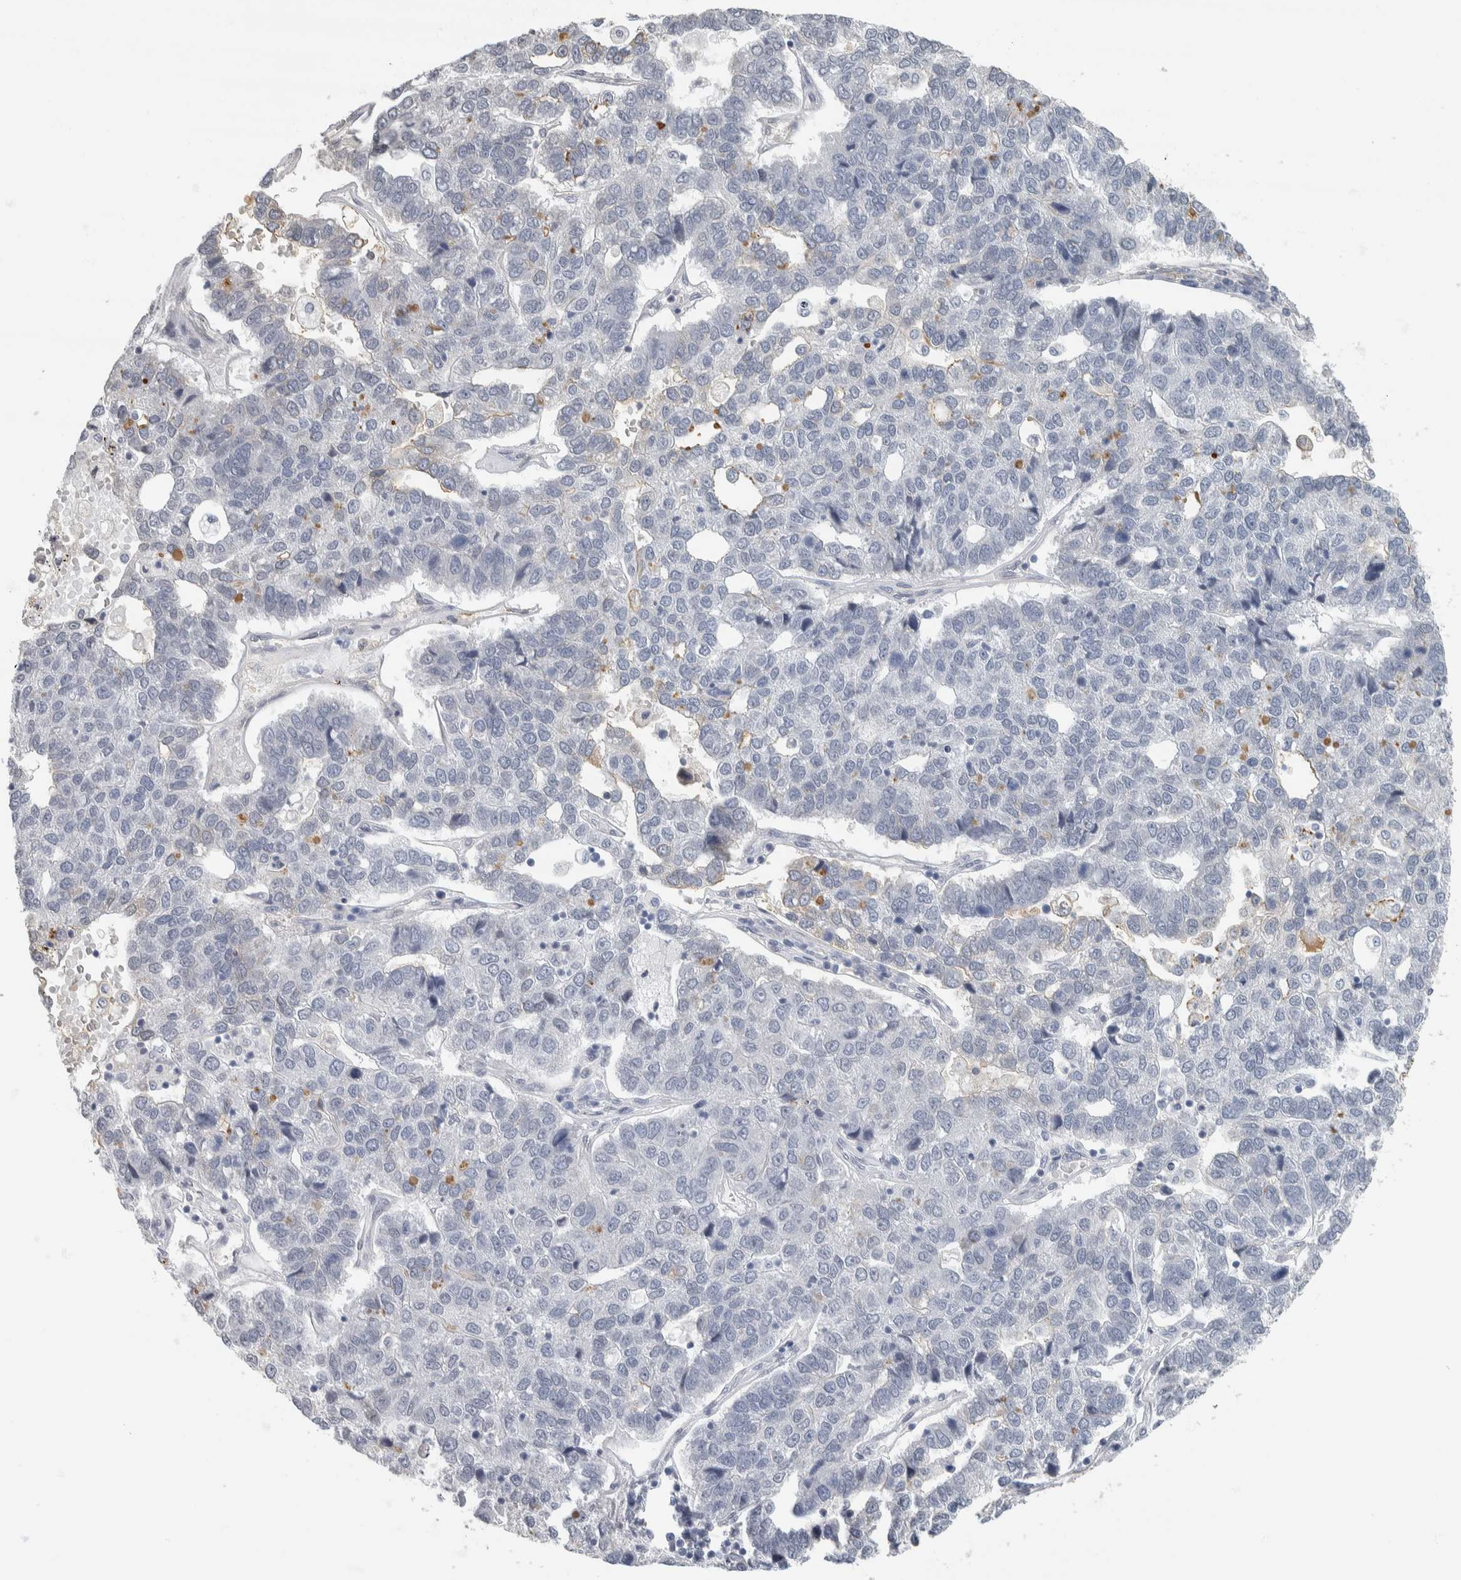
{"staining": {"intensity": "negative", "quantity": "none", "location": "none"}, "tissue": "pancreatic cancer", "cell_type": "Tumor cells", "image_type": "cancer", "snomed": [{"axis": "morphology", "description": "Adenocarcinoma, NOS"}, {"axis": "topography", "description": "Pancreas"}], "caption": "Adenocarcinoma (pancreatic) stained for a protein using immunohistochemistry reveals no expression tumor cells.", "gene": "NEFM", "patient": {"sex": "female", "age": 61}}